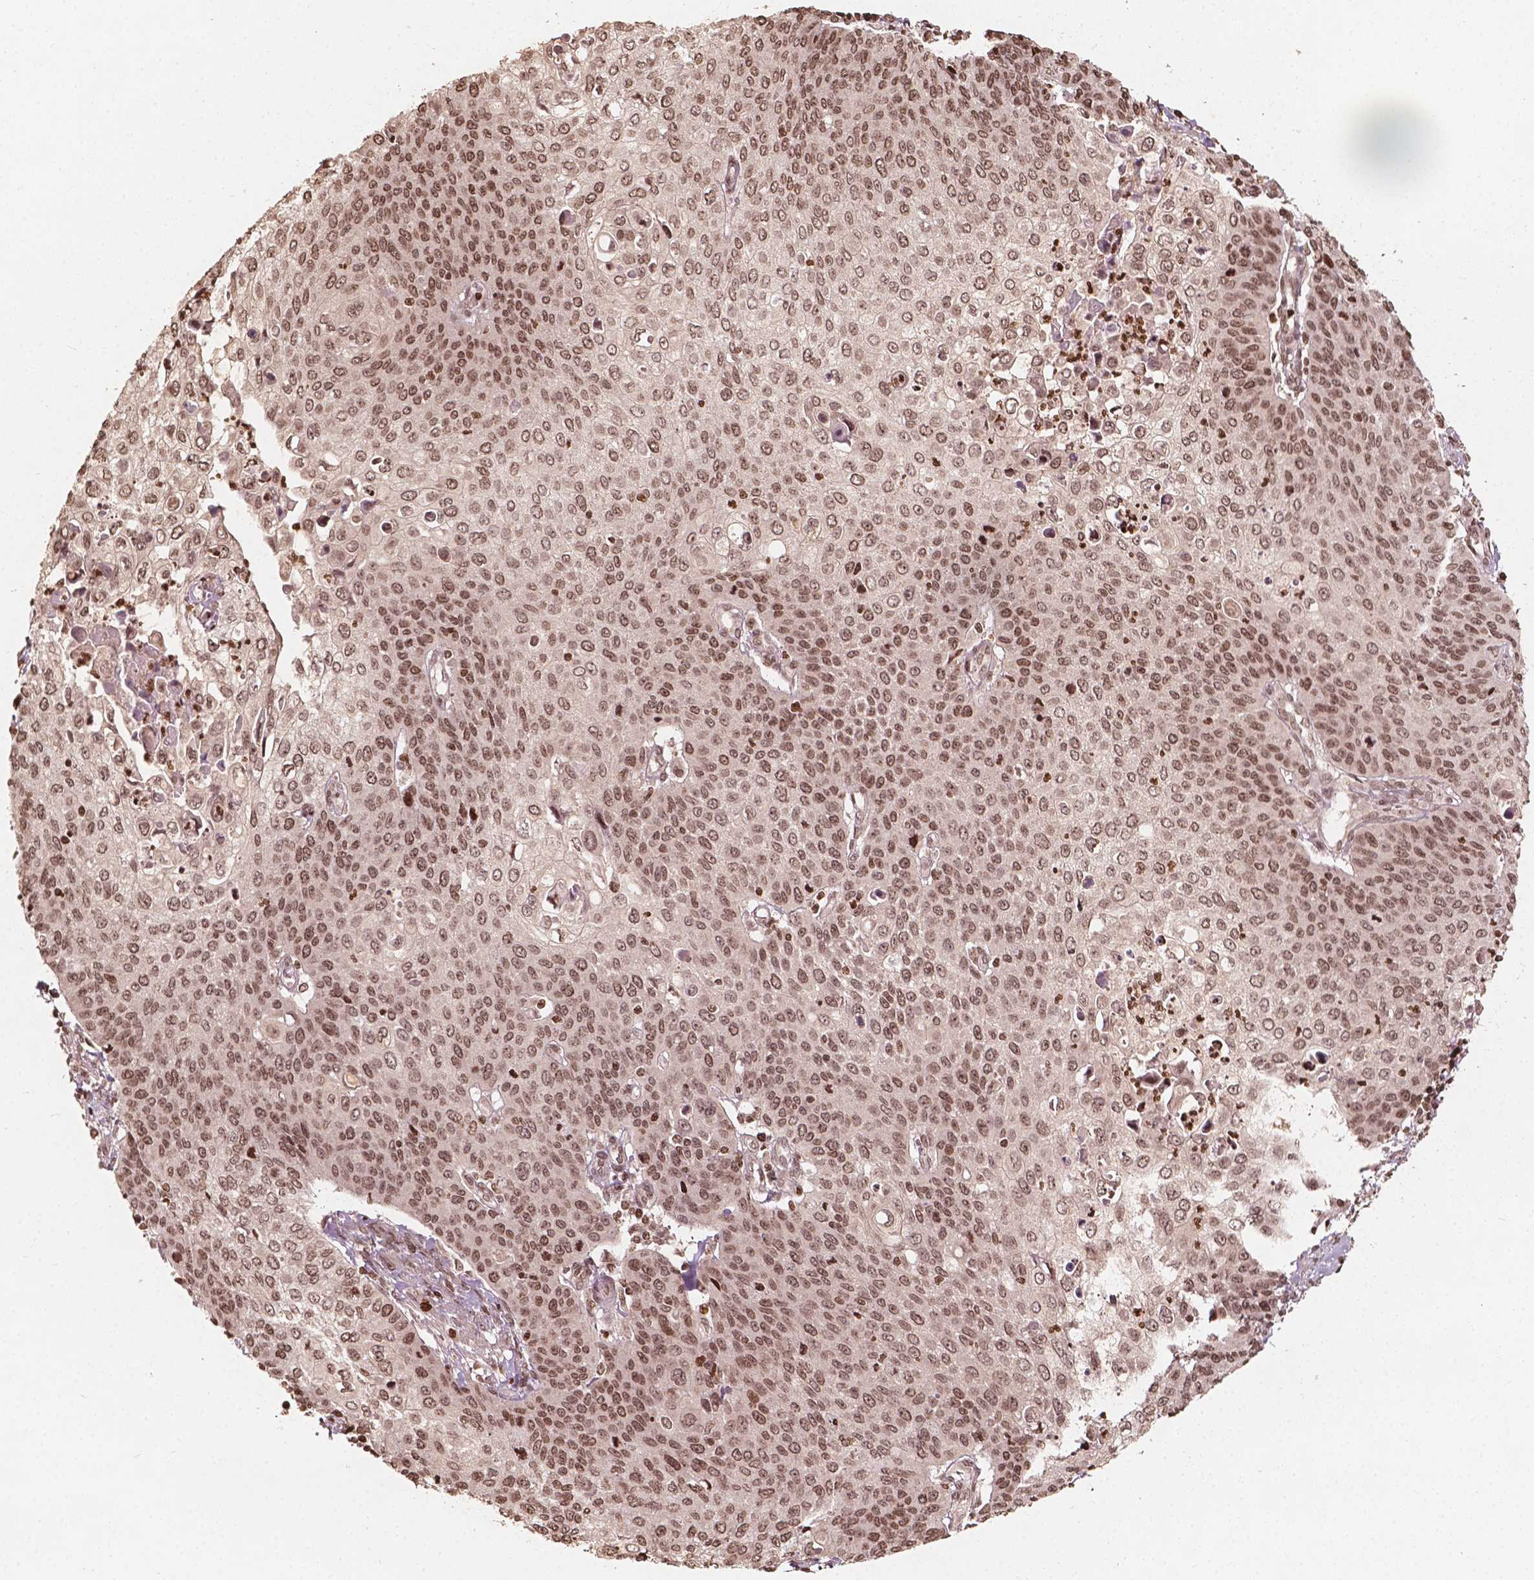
{"staining": {"intensity": "weak", "quantity": ">75%", "location": "nuclear"}, "tissue": "cervical cancer", "cell_type": "Tumor cells", "image_type": "cancer", "snomed": [{"axis": "morphology", "description": "Squamous cell carcinoma, NOS"}, {"axis": "topography", "description": "Cervix"}], "caption": "Protein staining of cervical cancer tissue demonstrates weak nuclear staining in approximately >75% of tumor cells.", "gene": "H3C14", "patient": {"sex": "female", "age": 65}}